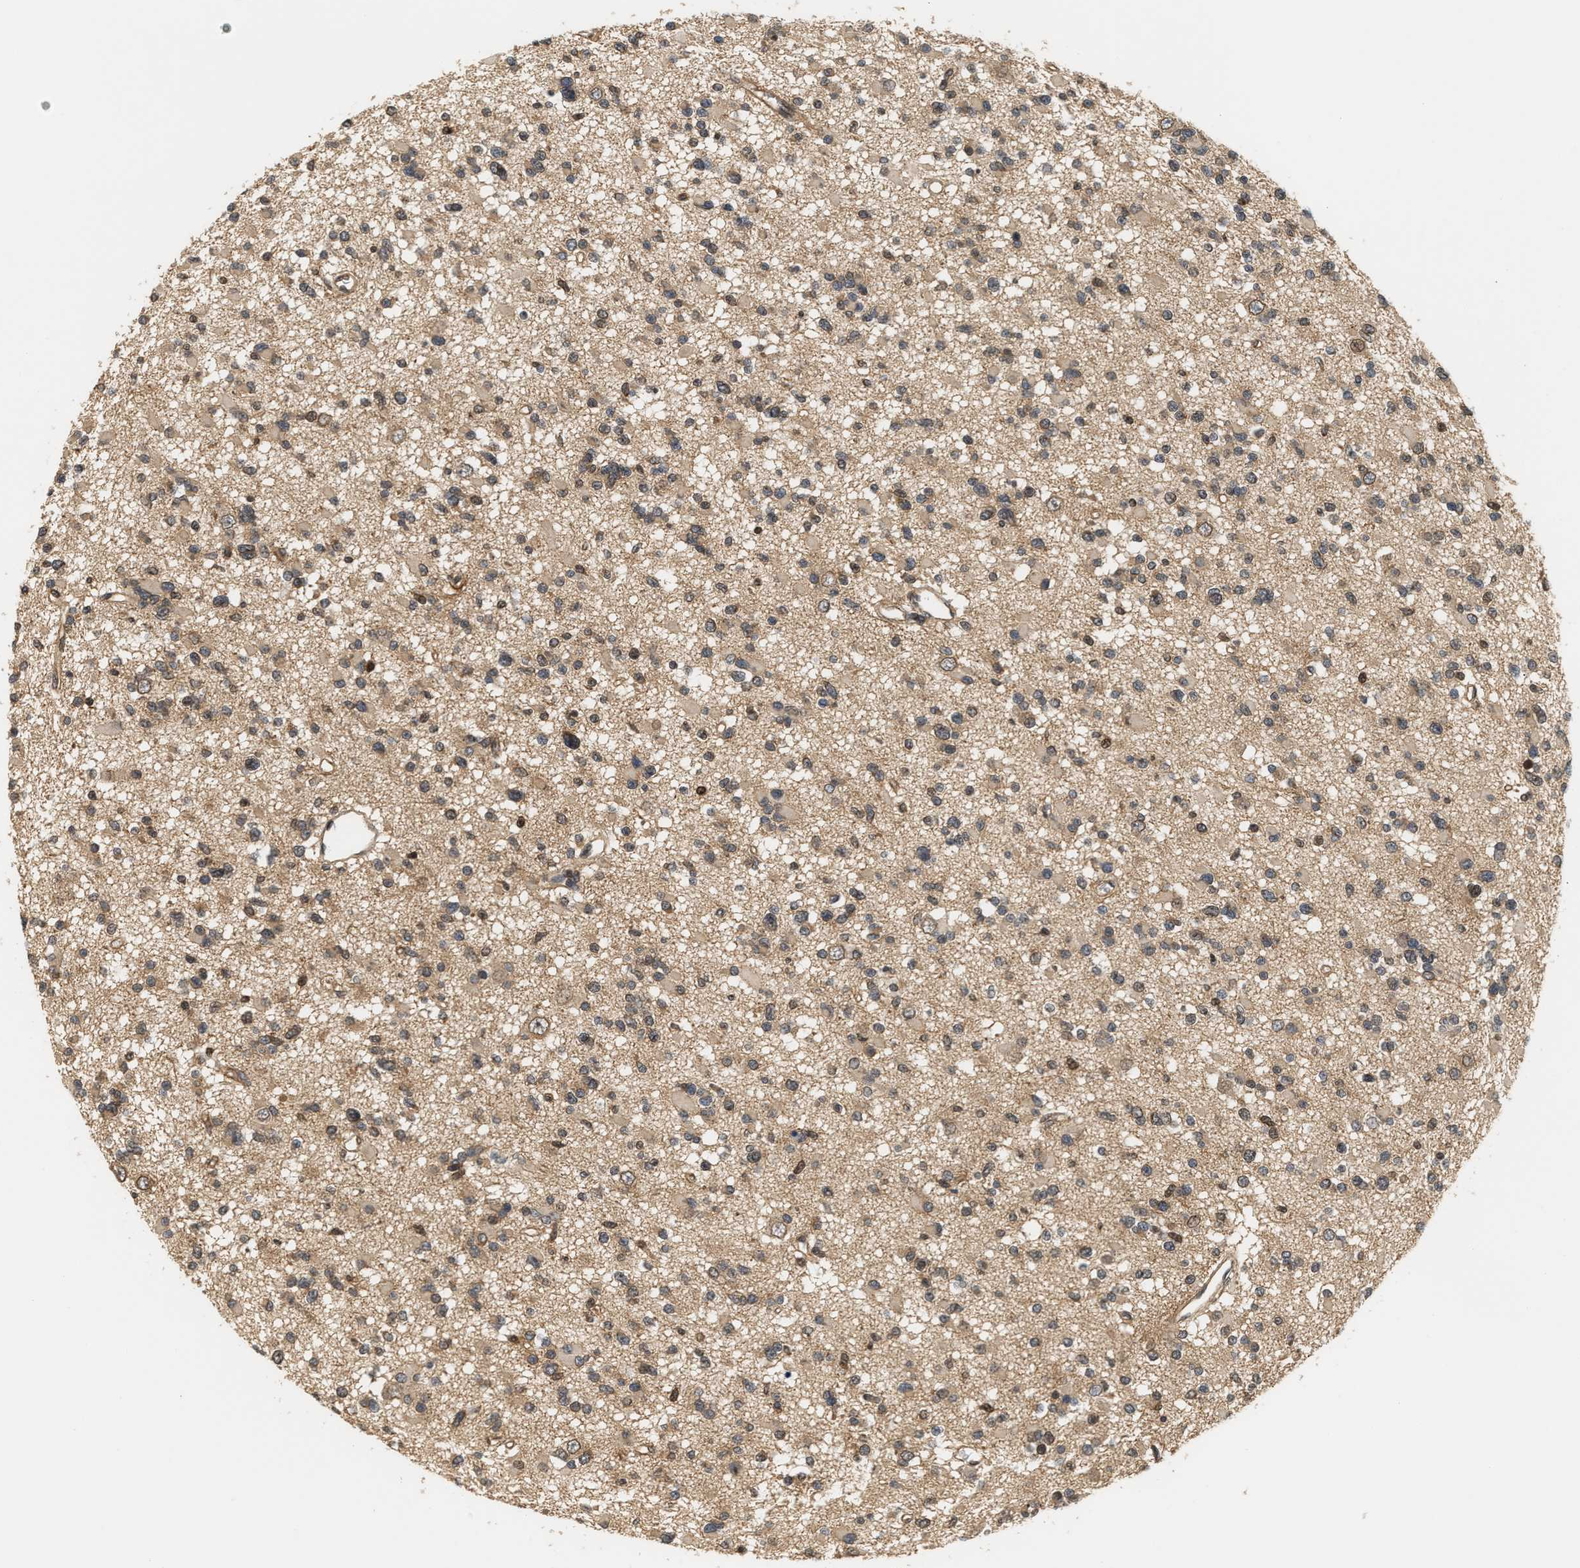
{"staining": {"intensity": "moderate", "quantity": "25%-75%", "location": "cytoplasmic/membranous,nuclear"}, "tissue": "glioma", "cell_type": "Tumor cells", "image_type": "cancer", "snomed": [{"axis": "morphology", "description": "Glioma, malignant, Low grade"}, {"axis": "topography", "description": "Brain"}], "caption": "A high-resolution histopathology image shows IHC staining of malignant glioma (low-grade), which demonstrates moderate cytoplasmic/membranous and nuclear staining in approximately 25%-75% of tumor cells.", "gene": "ABHD5", "patient": {"sex": "female", "age": 22}}